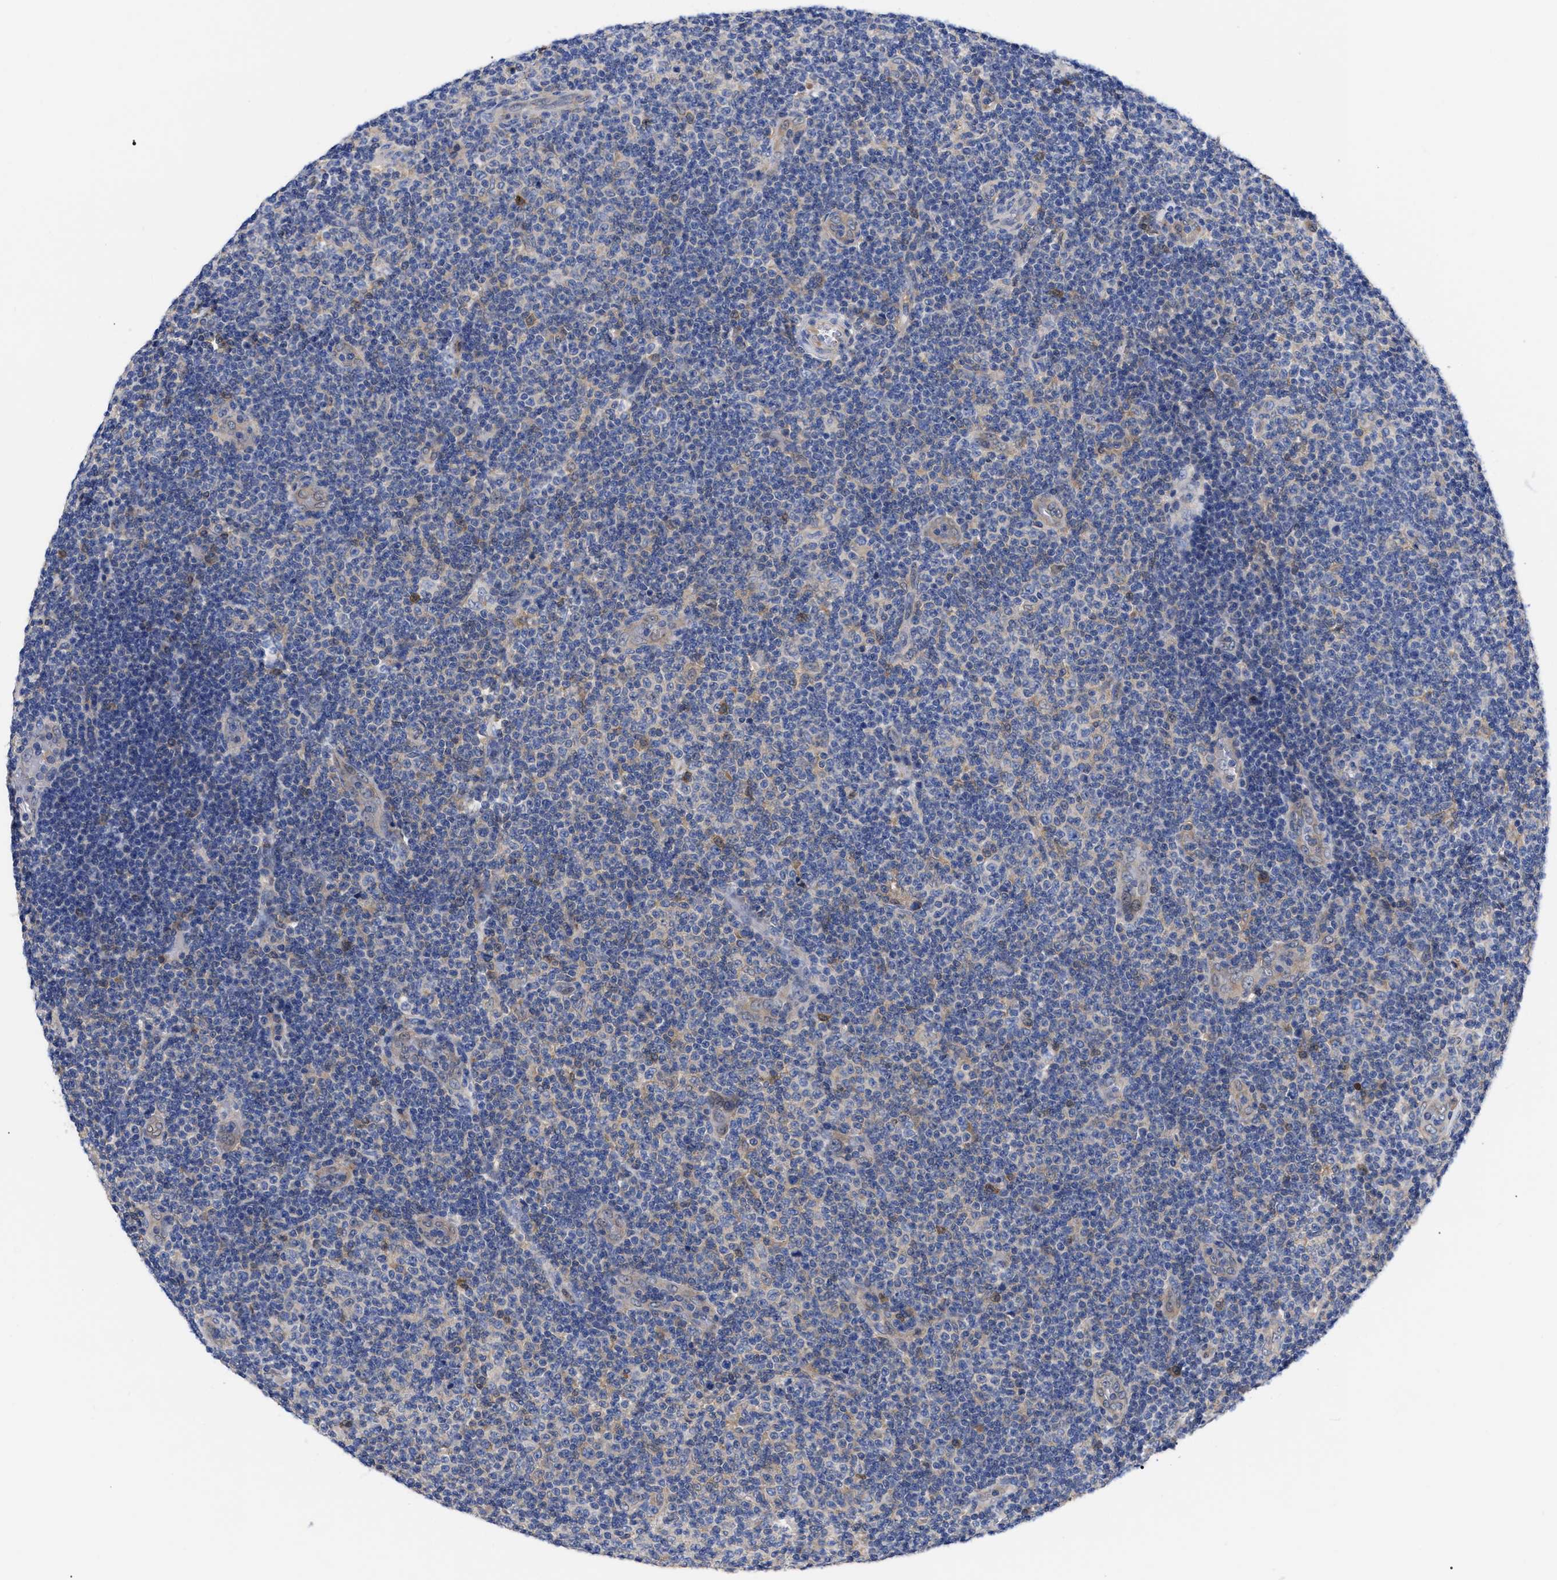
{"staining": {"intensity": "weak", "quantity": "<25%", "location": "cytoplasmic/membranous"}, "tissue": "lymphoma", "cell_type": "Tumor cells", "image_type": "cancer", "snomed": [{"axis": "morphology", "description": "Malignant lymphoma, non-Hodgkin's type, Low grade"}, {"axis": "topography", "description": "Lymph node"}], "caption": "High magnification brightfield microscopy of malignant lymphoma, non-Hodgkin's type (low-grade) stained with DAB (3,3'-diaminobenzidine) (brown) and counterstained with hematoxylin (blue): tumor cells show no significant positivity.", "gene": "RBKS", "patient": {"sex": "male", "age": 83}}